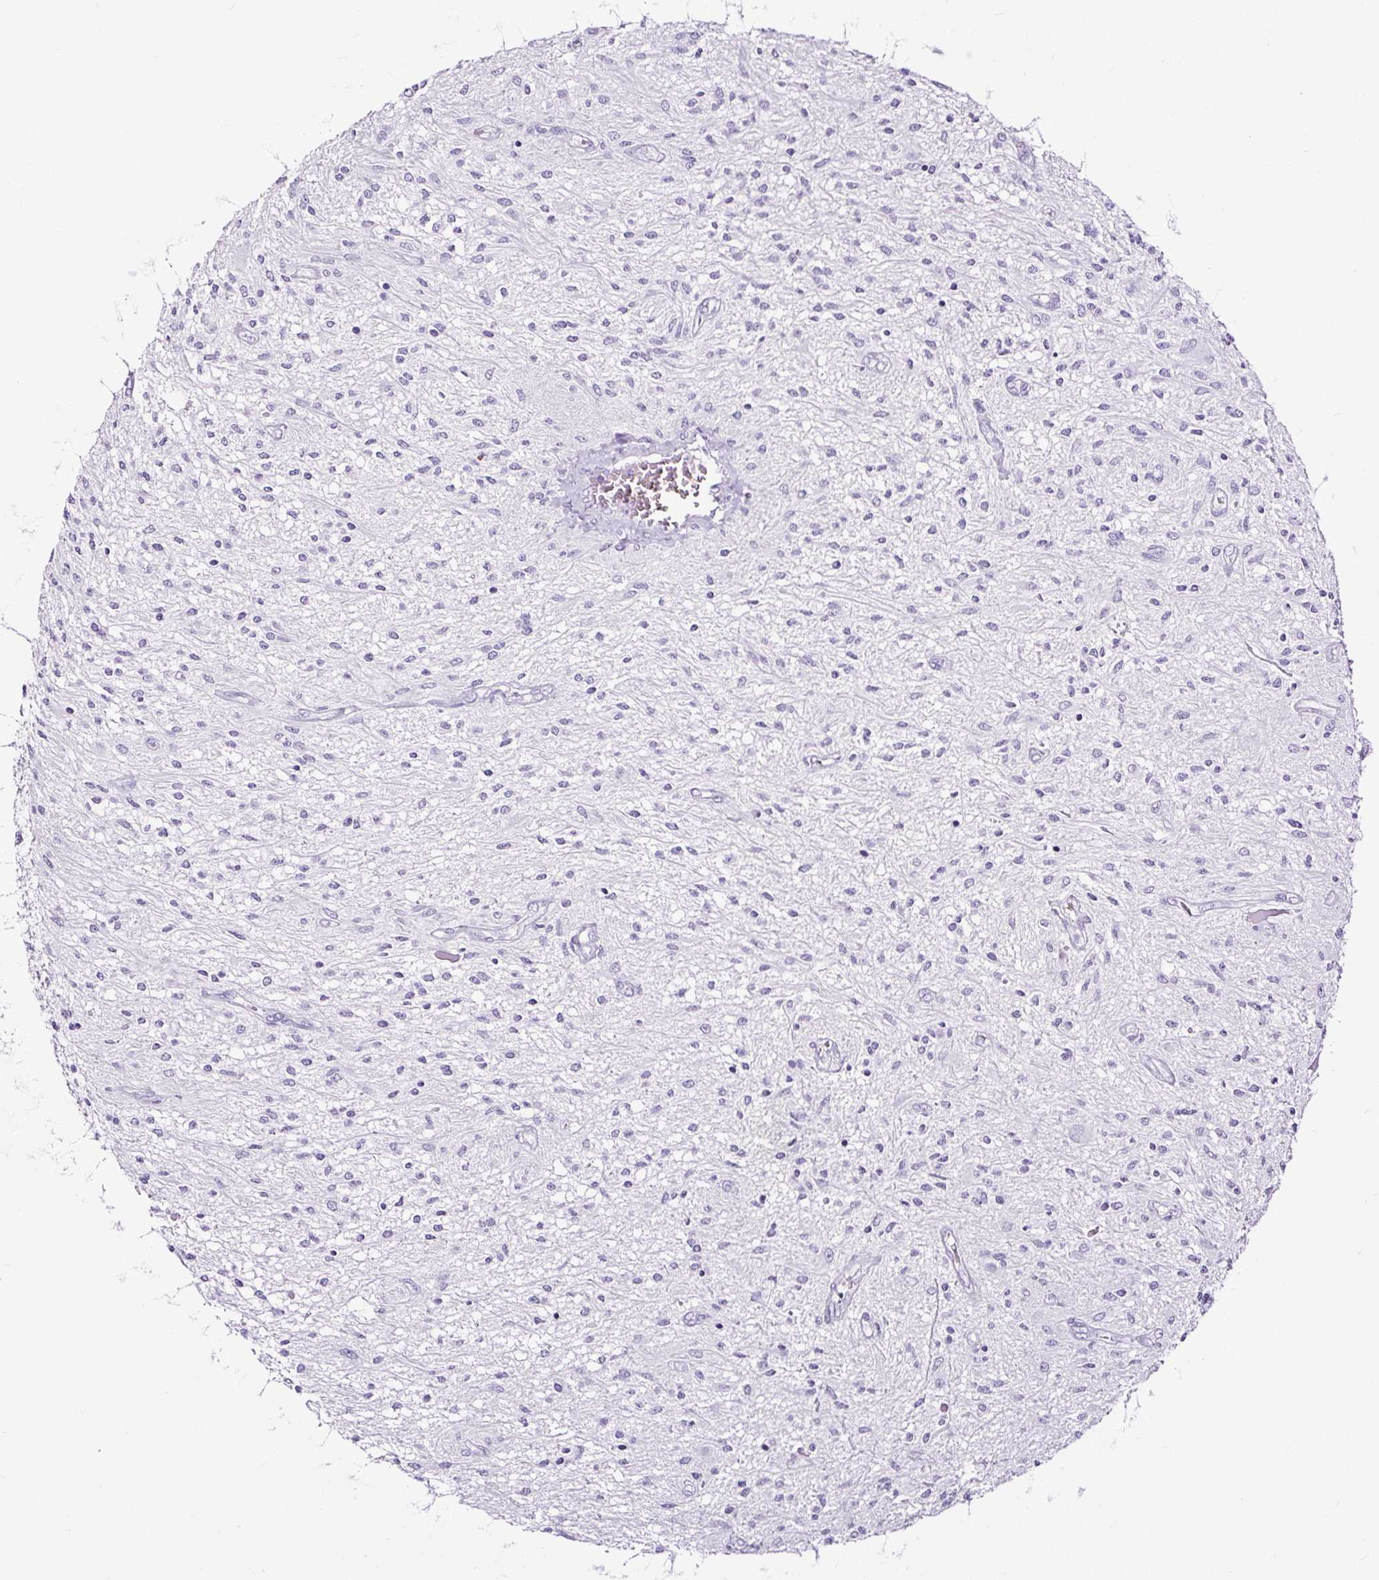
{"staining": {"intensity": "negative", "quantity": "none", "location": "none"}, "tissue": "glioma", "cell_type": "Tumor cells", "image_type": "cancer", "snomed": [{"axis": "morphology", "description": "Glioma, malignant, Low grade"}, {"axis": "topography", "description": "Cerebellum"}], "caption": "The immunohistochemistry (IHC) micrograph has no significant staining in tumor cells of malignant low-grade glioma tissue.", "gene": "NPHS2", "patient": {"sex": "female", "age": 14}}